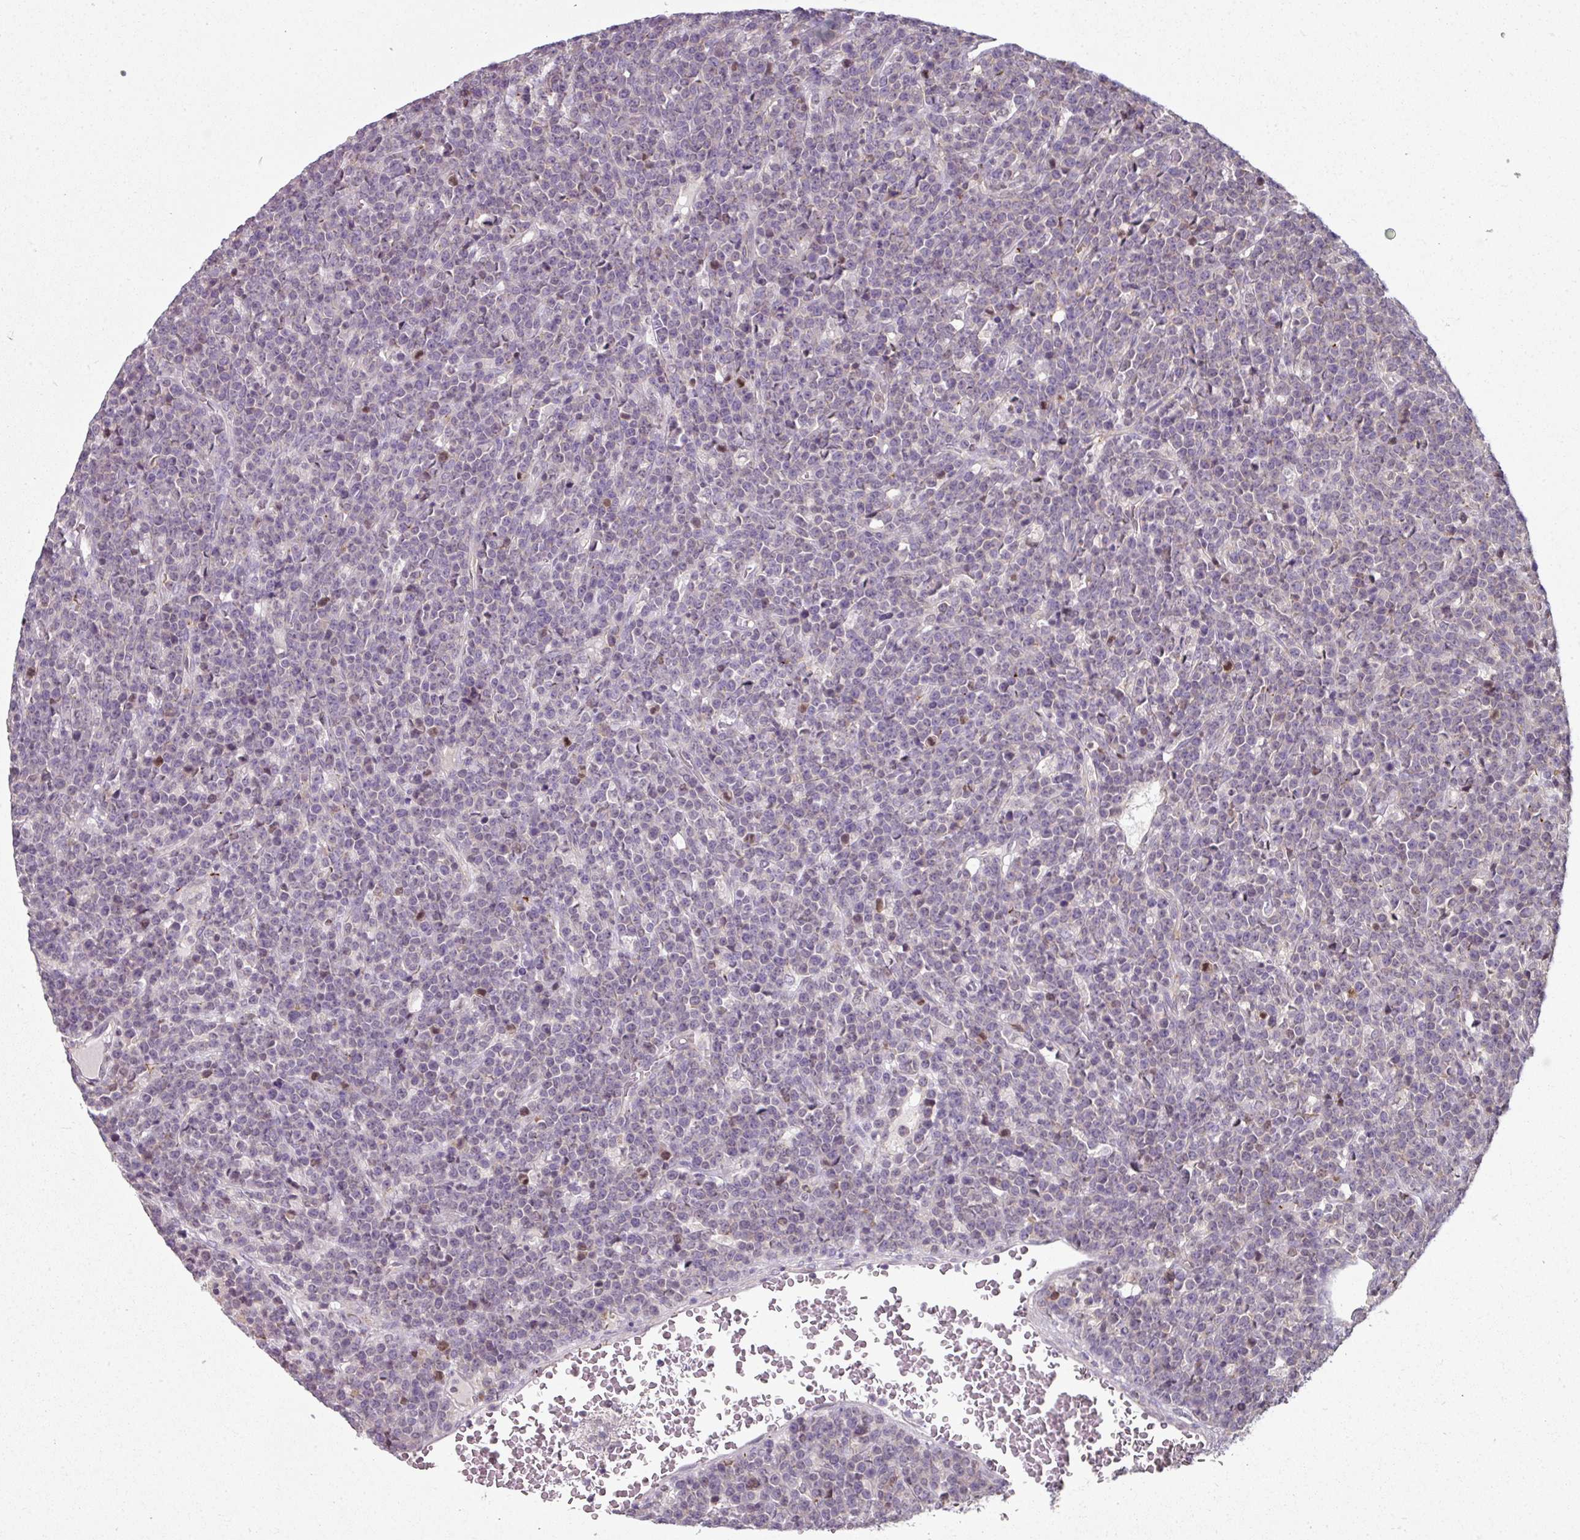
{"staining": {"intensity": "moderate", "quantity": "25%-75%", "location": "nuclear"}, "tissue": "lymphoma", "cell_type": "Tumor cells", "image_type": "cancer", "snomed": [{"axis": "morphology", "description": "Malignant lymphoma, non-Hodgkin's type, High grade"}, {"axis": "topography", "description": "Ovary"}], "caption": "High-magnification brightfield microscopy of lymphoma stained with DAB (brown) and counterstained with hematoxylin (blue). tumor cells exhibit moderate nuclear positivity is appreciated in approximately25%-75% of cells.", "gene": "C19orf33", "patient": {"sex": "female", "age": 56}}